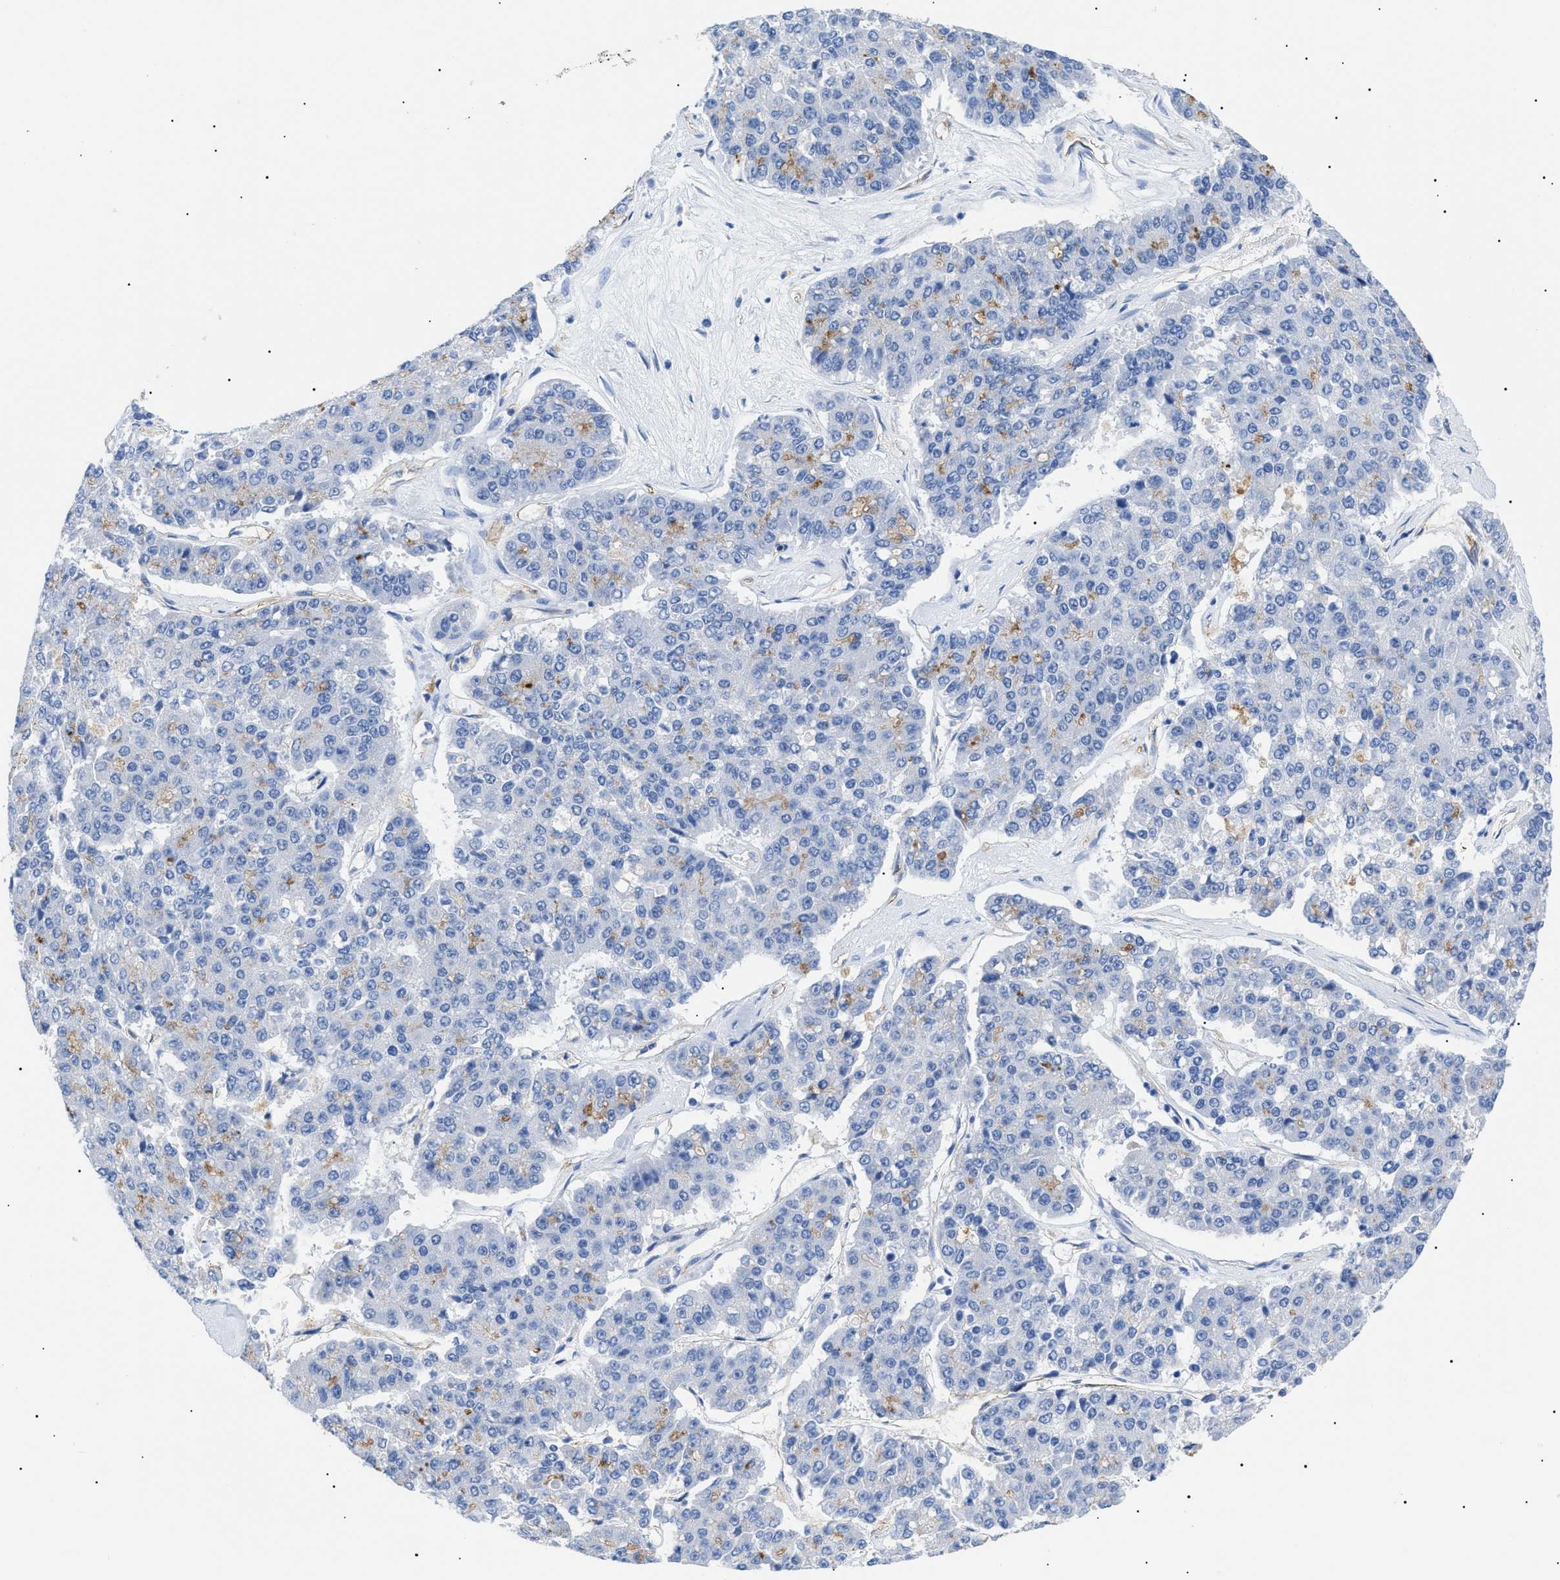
{"staining": {"intensity": "weak", "quantity": "<25%", "location": "cytoplasmic/membranous"}, "tissue": "pancreatic cancer", "cell_type": "Tumor cells", "image_type": "cancer", "snomed": [{"axis": "morphology", "description": "Adenocarcinoma, NOS"}, {"axis": "topography", "description": "Pancreas"}], "caption": "An immunohistochemistry image of pancreatic cancer (adenocarcinoma) is shown. There is no staining in tumor cells of pancreatic cancer (adenocarcinoma).", "gene": "PODXL", "patient": {"sex": "male", "age": 50}}